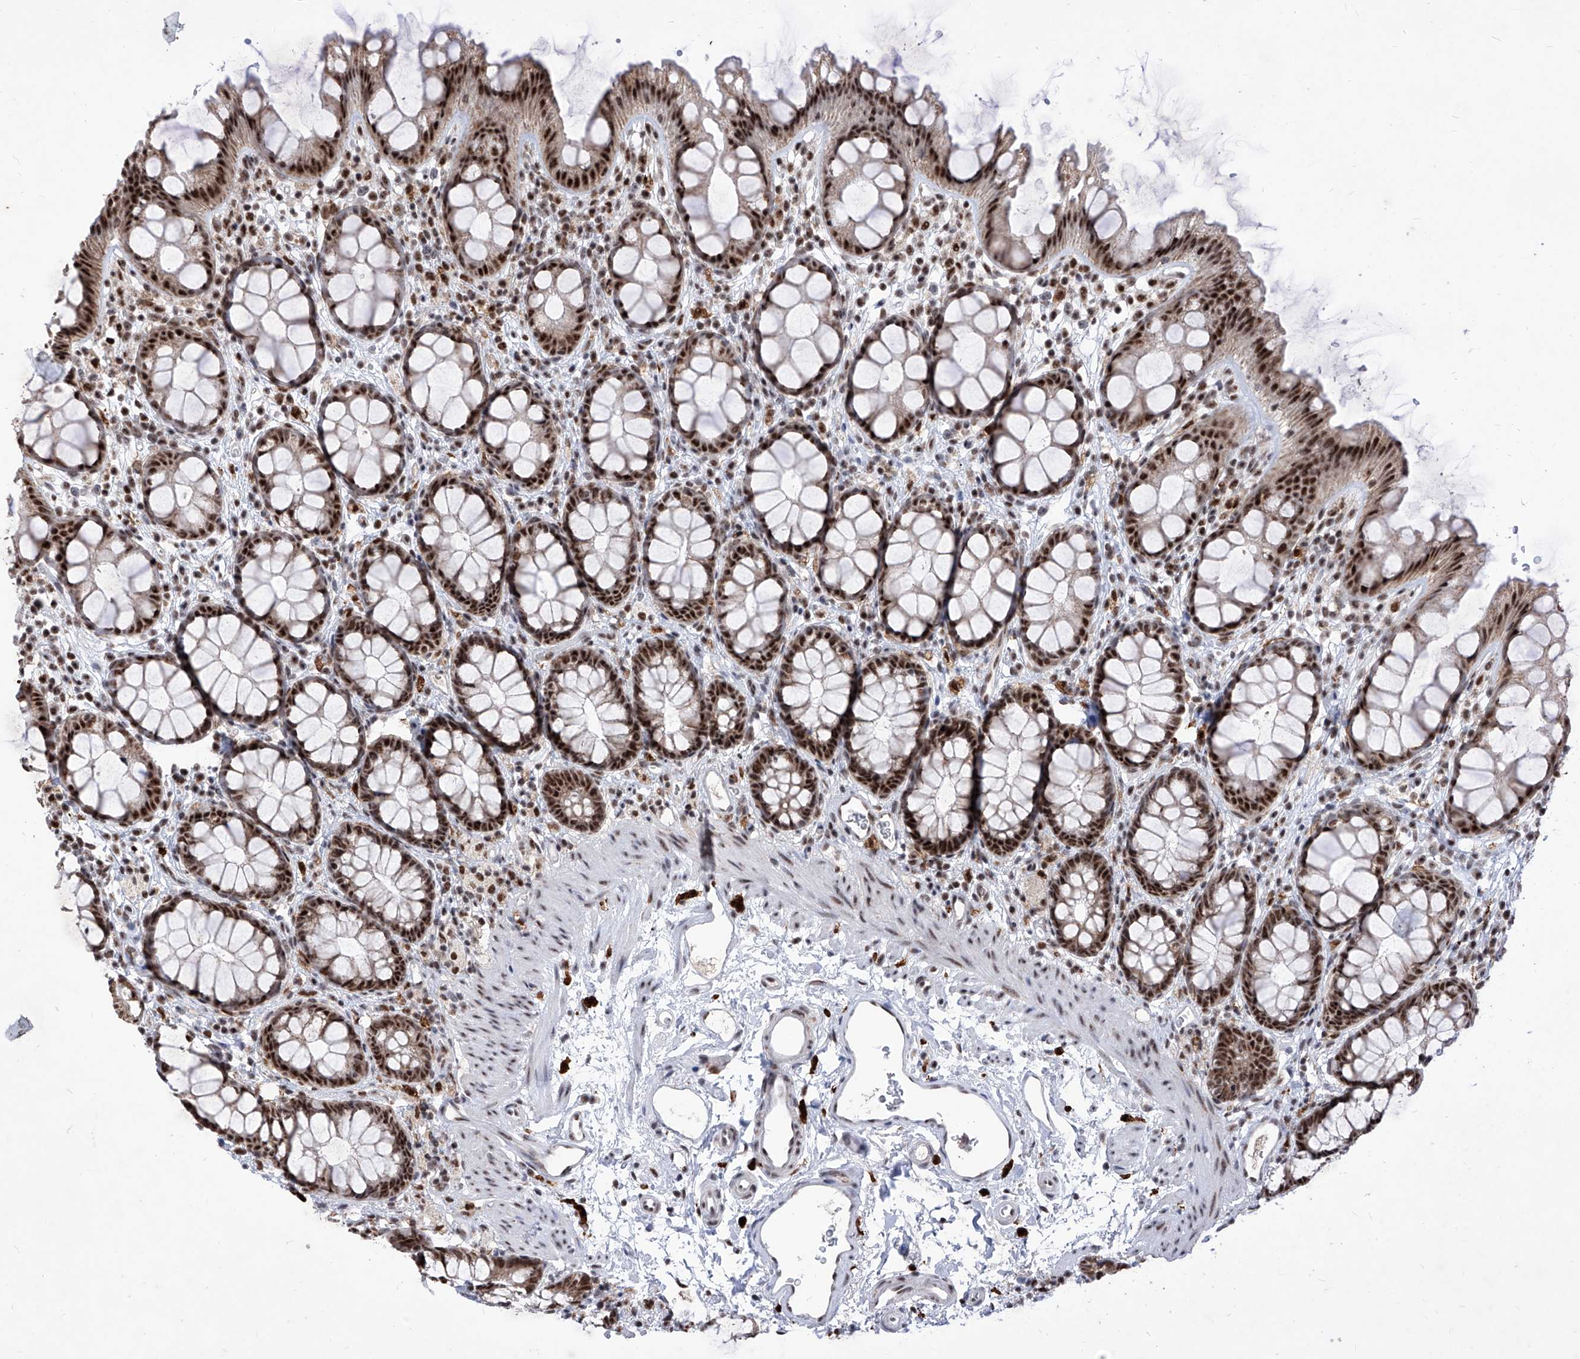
{"staining": {"intensity": "strong", "quantity": ">75%", "location": "nuclear"}, "tissue": "rectum", "cell_type": "Glandular cells", "image_type": "normal", "snomed": [{"axis": "morphology", "description": "Normal tissue, NOS"}, {"axis": "topography", "description": "Rectum"}], "caption": "The photomicrograph demonstrates staining of unremarkable rectum, revealing strong nuclear protein expression (brown color) within glandular cells.", "gene": "PHF5A", "patient": {"sex": "female", "age": 65}}